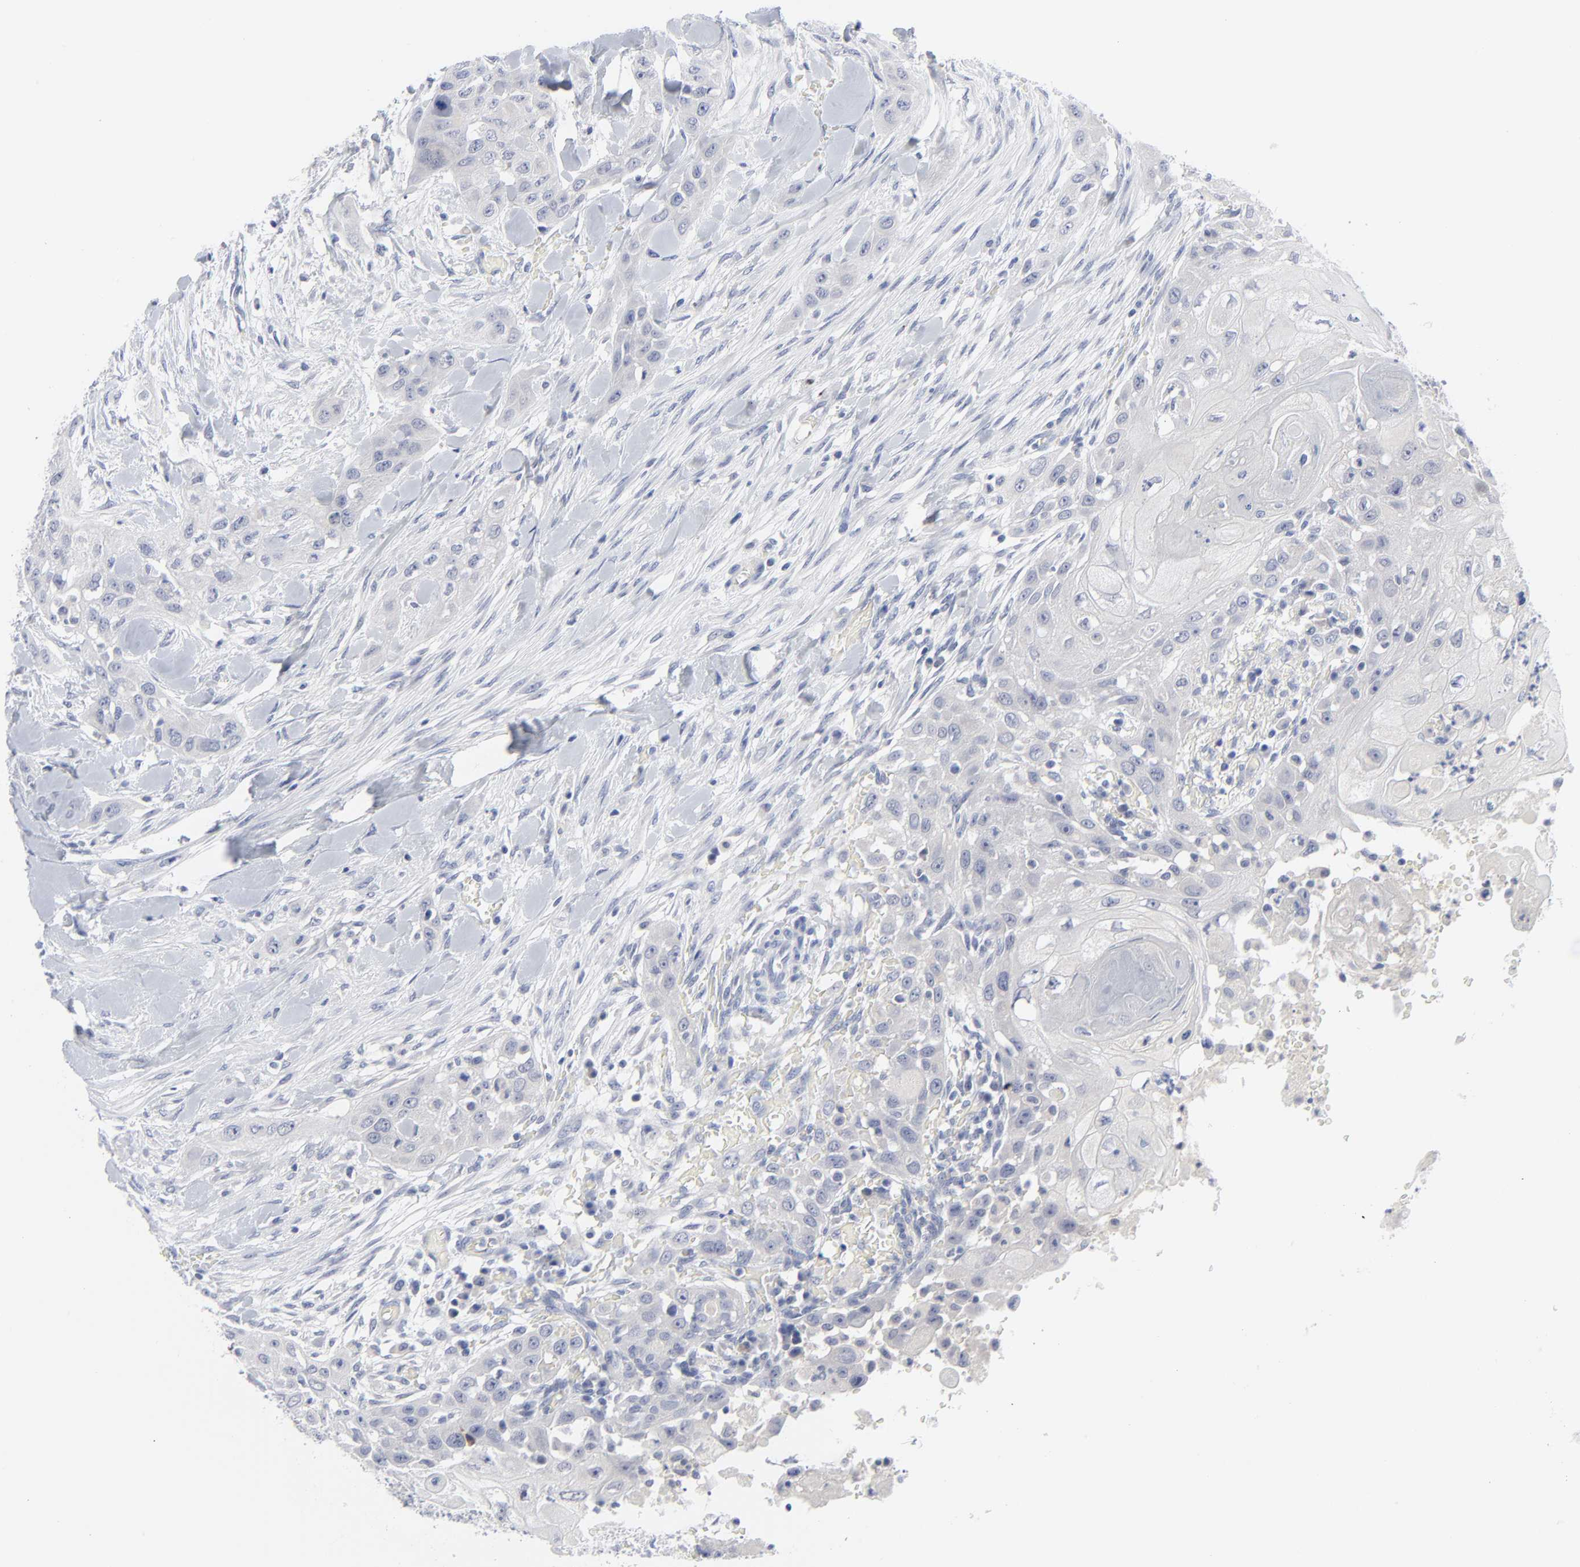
{"staining": {"intensity": "negative", "quantity": "none", "location": "none"}, "tissue": "head and neck cancer", "cell_type": "Tumor cells", "image_type": "cancer", "snomed": [{"axis": "morphology", "description": "Neoplasm, malignant, NOS"}, {"axis": "topography", "description": "Salivary gland"}, {"axis": "topography", "description": "Head-Neck"}], "caption": "High power microscopy image of an immunohistochemistry (IHC) photomicrograph of head and neck malignant neoplasm, revealing no significant expression in tumor cells. The staining was performed using DAB (3,3'-diaminobenzidine) to visualize the protein expression in brown, while the nuclei were stained in blue with hematoxylin (Magnification: 20x).", "gene": "CLEC4G", "patient": {"sex": "male", "age": 43}}